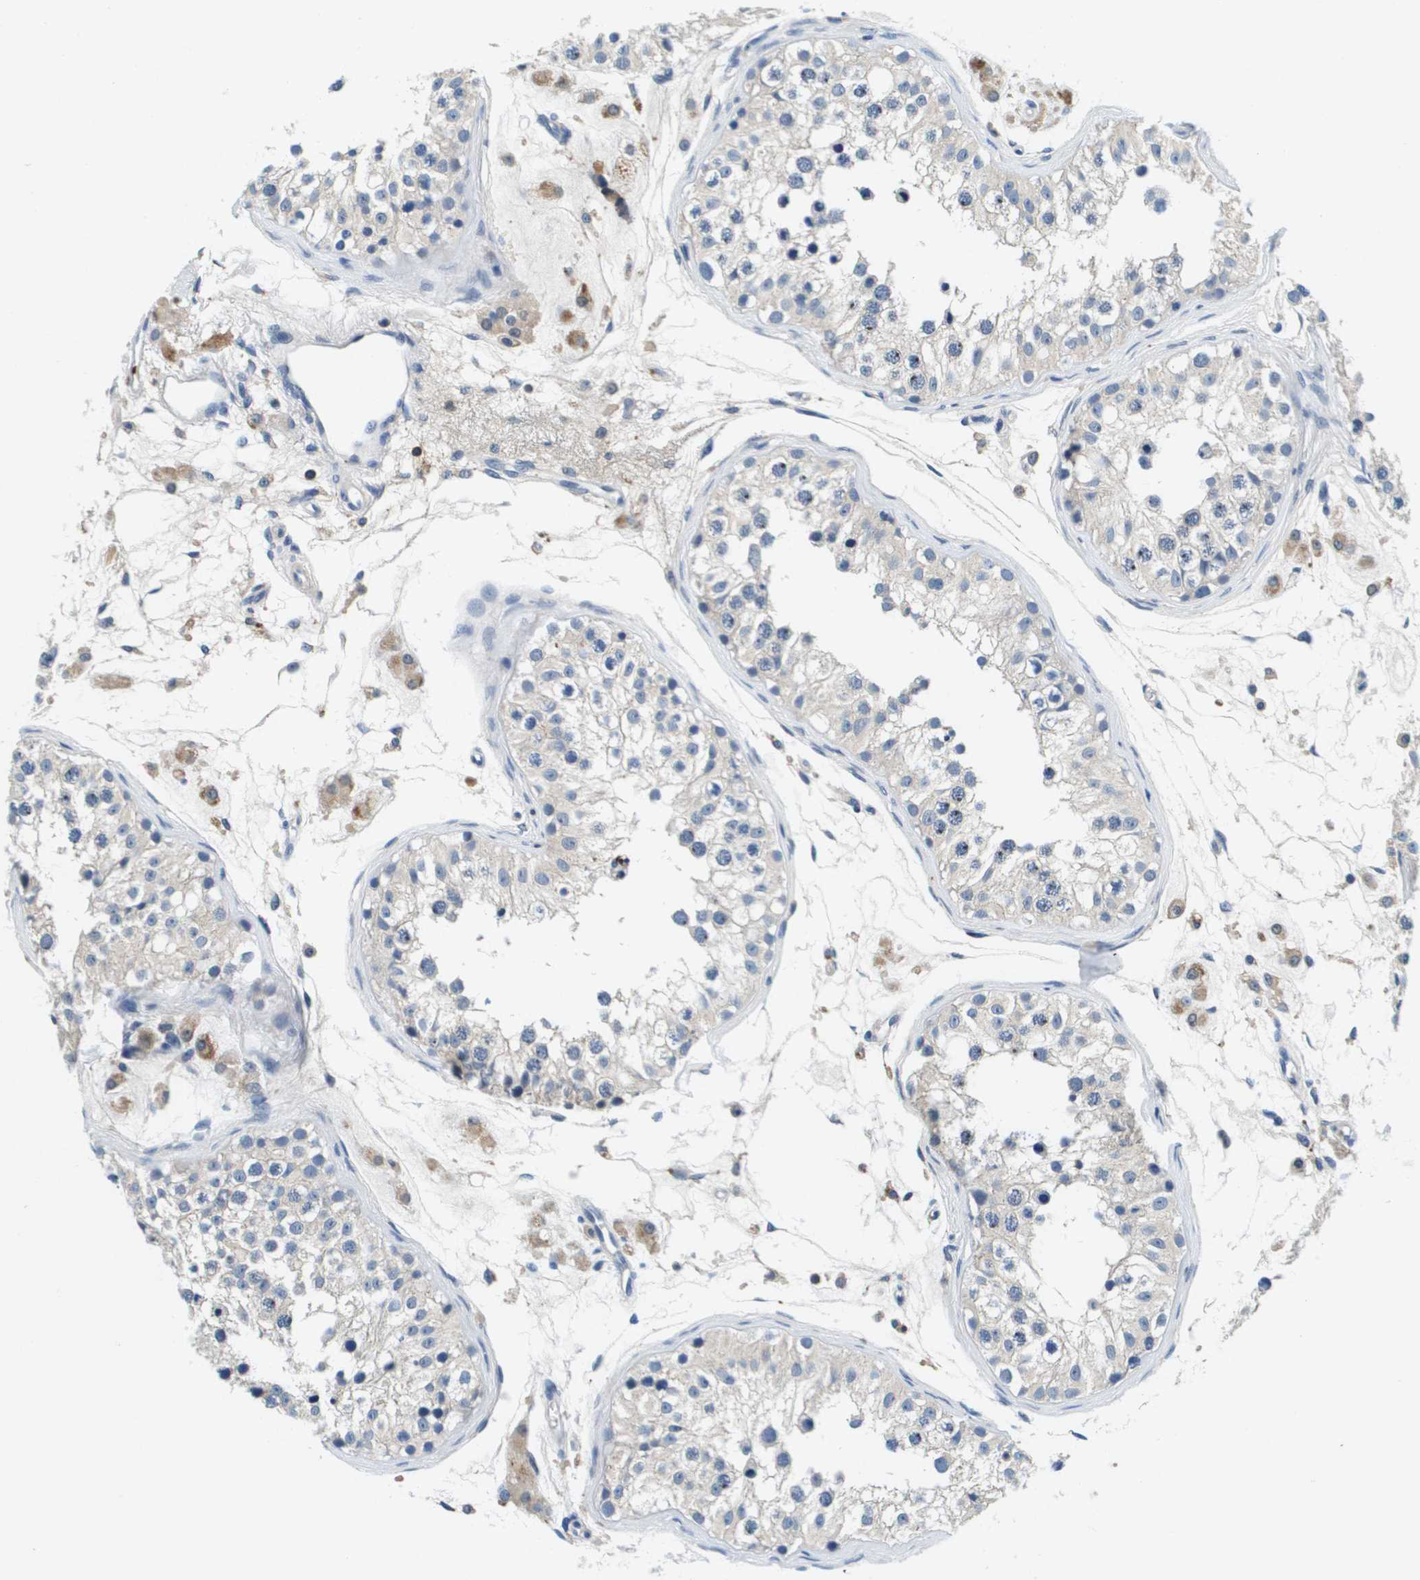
{"staining": {"intensity": "negative", "quantity": "none", "location": "none"}, "tissue": "testis", "cell_type": "Cells in seminiferous ducts", "image_type": "normal", "snomed": [{"axis": "morphology", "description": "Normal tissue, NOS"}, {"axis": "morphology", "description": "Adenocarcinoma, metastatic, NOS"}, {"axis": "topography", "description": "Testis"}], "caption": "This is an immunohistochemistry histopathology image of unremarkable human testis. There is no staining in cells in seminiferous ducts.", "gene": "KCNQ5", "patient": {"sex": "male", "age": 26}}